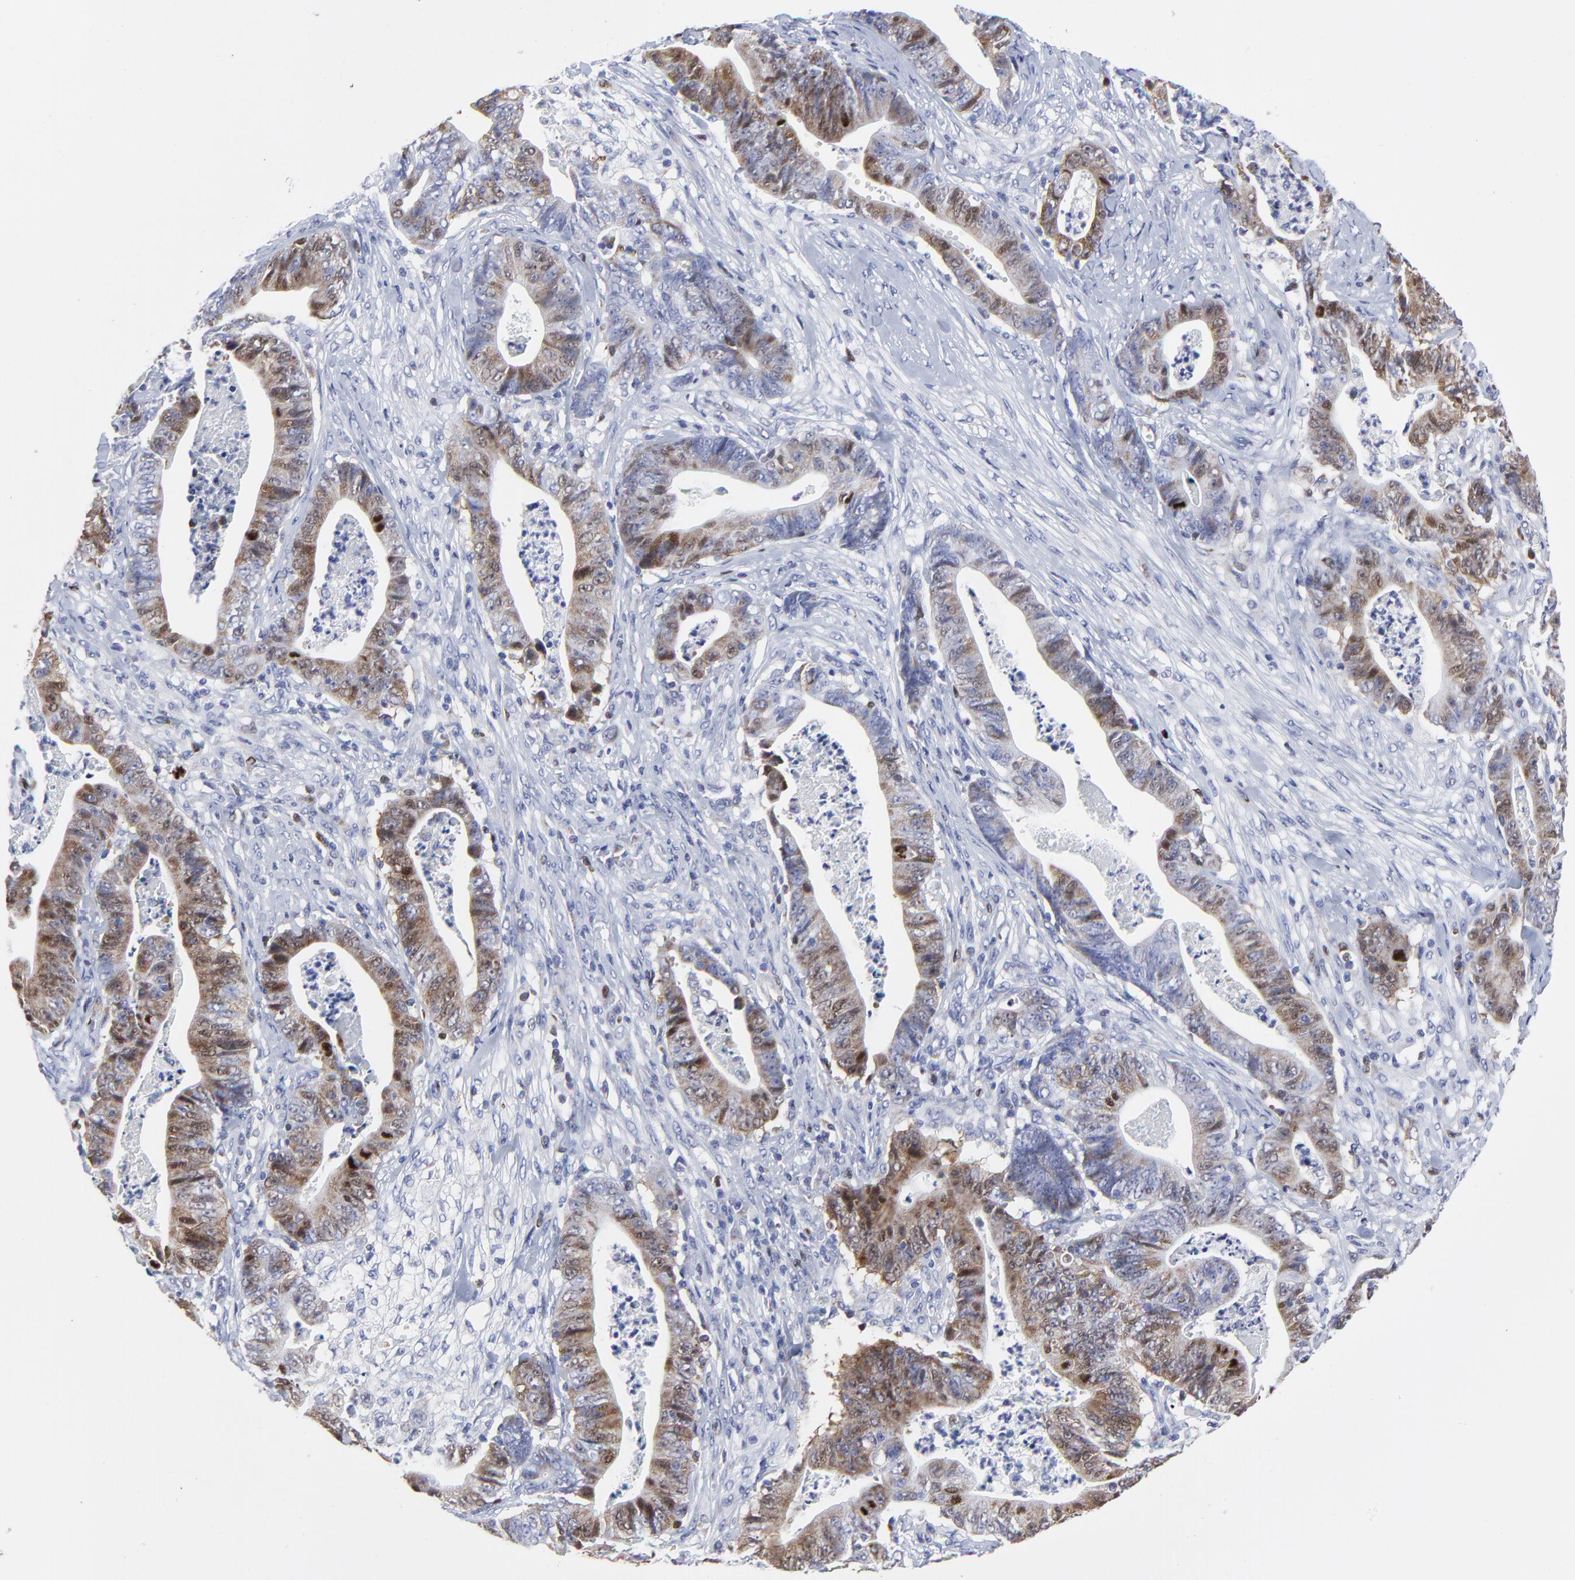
{"staining": {"intensity": "moderate", "quantity": ">75%", "location": "cytoplasmic/membranous,nuclear"}, "tissue": "stomach cancer", "cell_type": "Tumor cells", "image_type": "cancer", "snomed": [{"axis": "morphology", "description": "Adenocarcinoma, NOS"}, {"axis": "topography", "description": "Stomach, lower"}], "caption": "High-magnification brightfield microscopy of stomach adenocarcinoma stained with DAB (3,3'-diaminobenzidine) (brown) and counterstained with hematoxylin (blue). tumor cells exhibit moderate cytoplasmic/membranous and nuclear positivity is identified in approximately>75% of cells.", "gene": "NCAPH", "patient": {"sex": "female", "age": 86}}